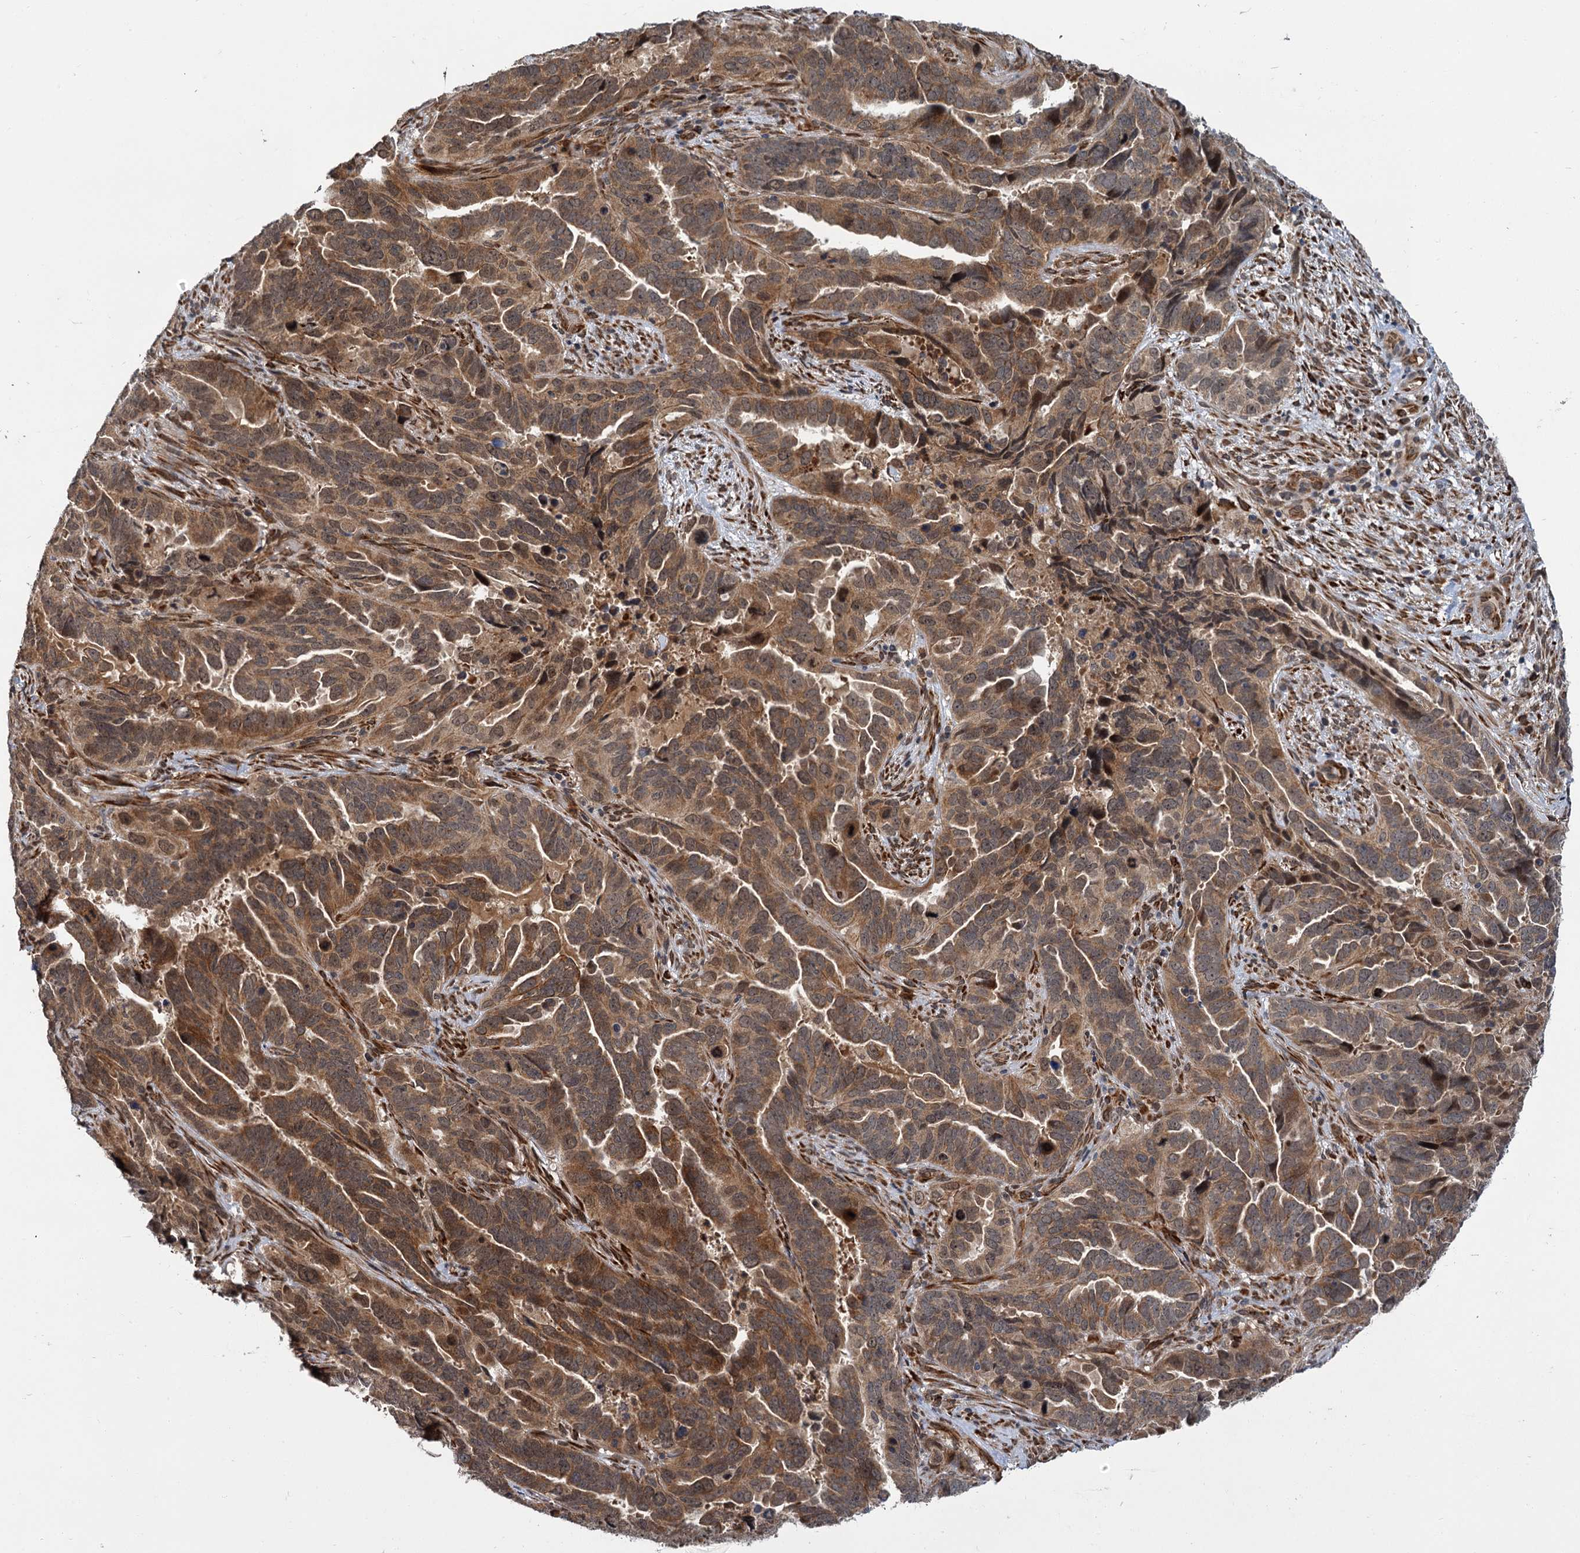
{"staining": {"intensity": "moderate", "quantity": ">75%", "location": "cytoplasmic/membranous"}, "tissue": "endometrial cancer", "cell_type": "Tumor cells", "image_type": "cancer", "snomed": [{"axis": "morphology", "description": "Adenocarcinoma, NOS"}, {"axis": "topography", "description": "Endometrium"}], "caption": "Protein staining of endometrial cancer tissue displays moderate cytoplasmic/membranous staining in approximately >75% of tumor cells.", "gene": "APBA2", "patient": {"sex": "female", "age": 65}}